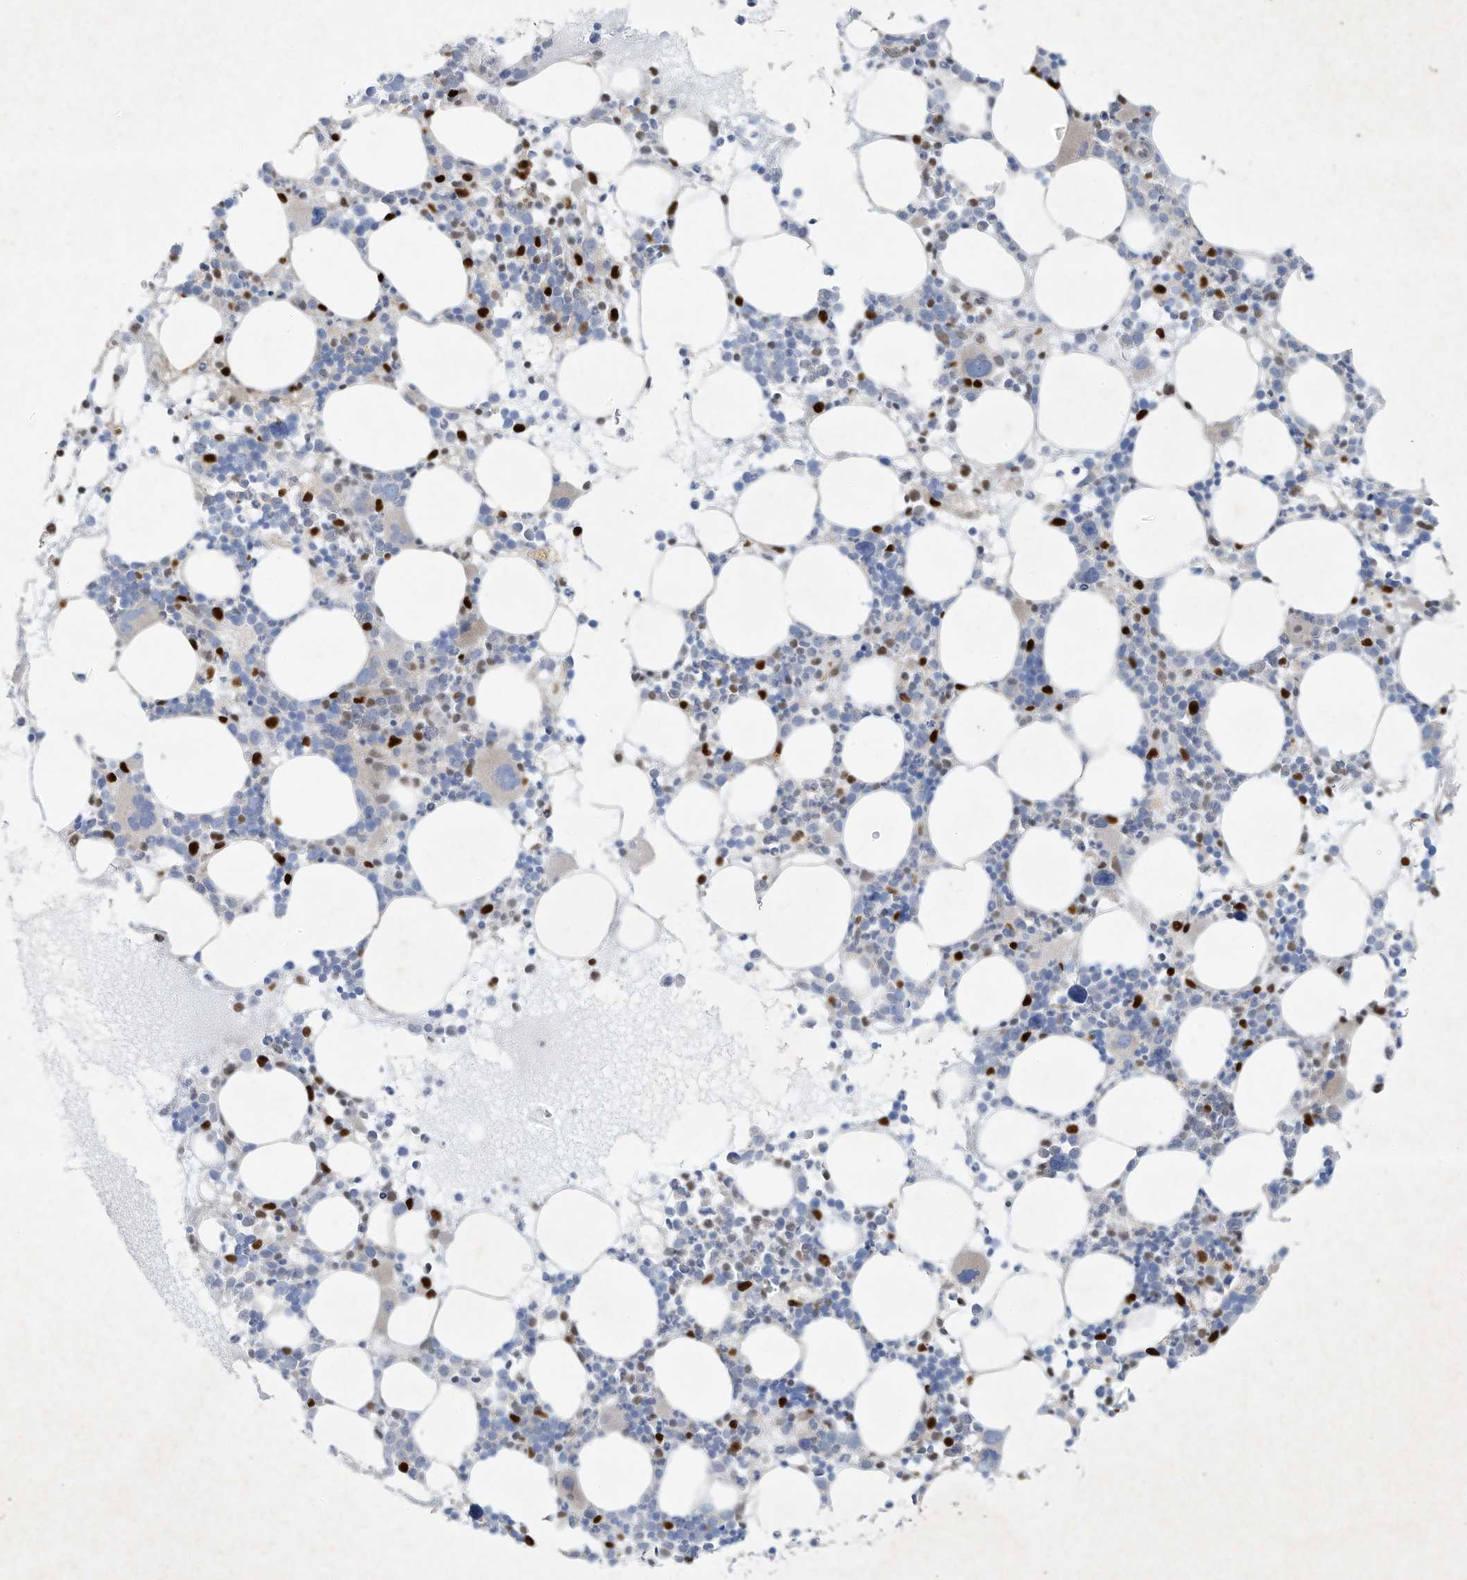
{"staining": {"intensity": "strong", "quantity": "<25%", "location": "nuclear"}, "tissue": "bone marrow", "cell_type": "Hematopoietic cells", "image_type": "normal", "snomed": [{"axis": "morphology", "description": "Normal tissue, NOS"}, {"axis": "topography", "description": "Bone marrow"}], "caption": "Bone marrow stained for a protein shows strong nuclear positivity in hematopoietic cells.", "gene": "TUBE1", "patient": {"sex": "female", "age": 62}}